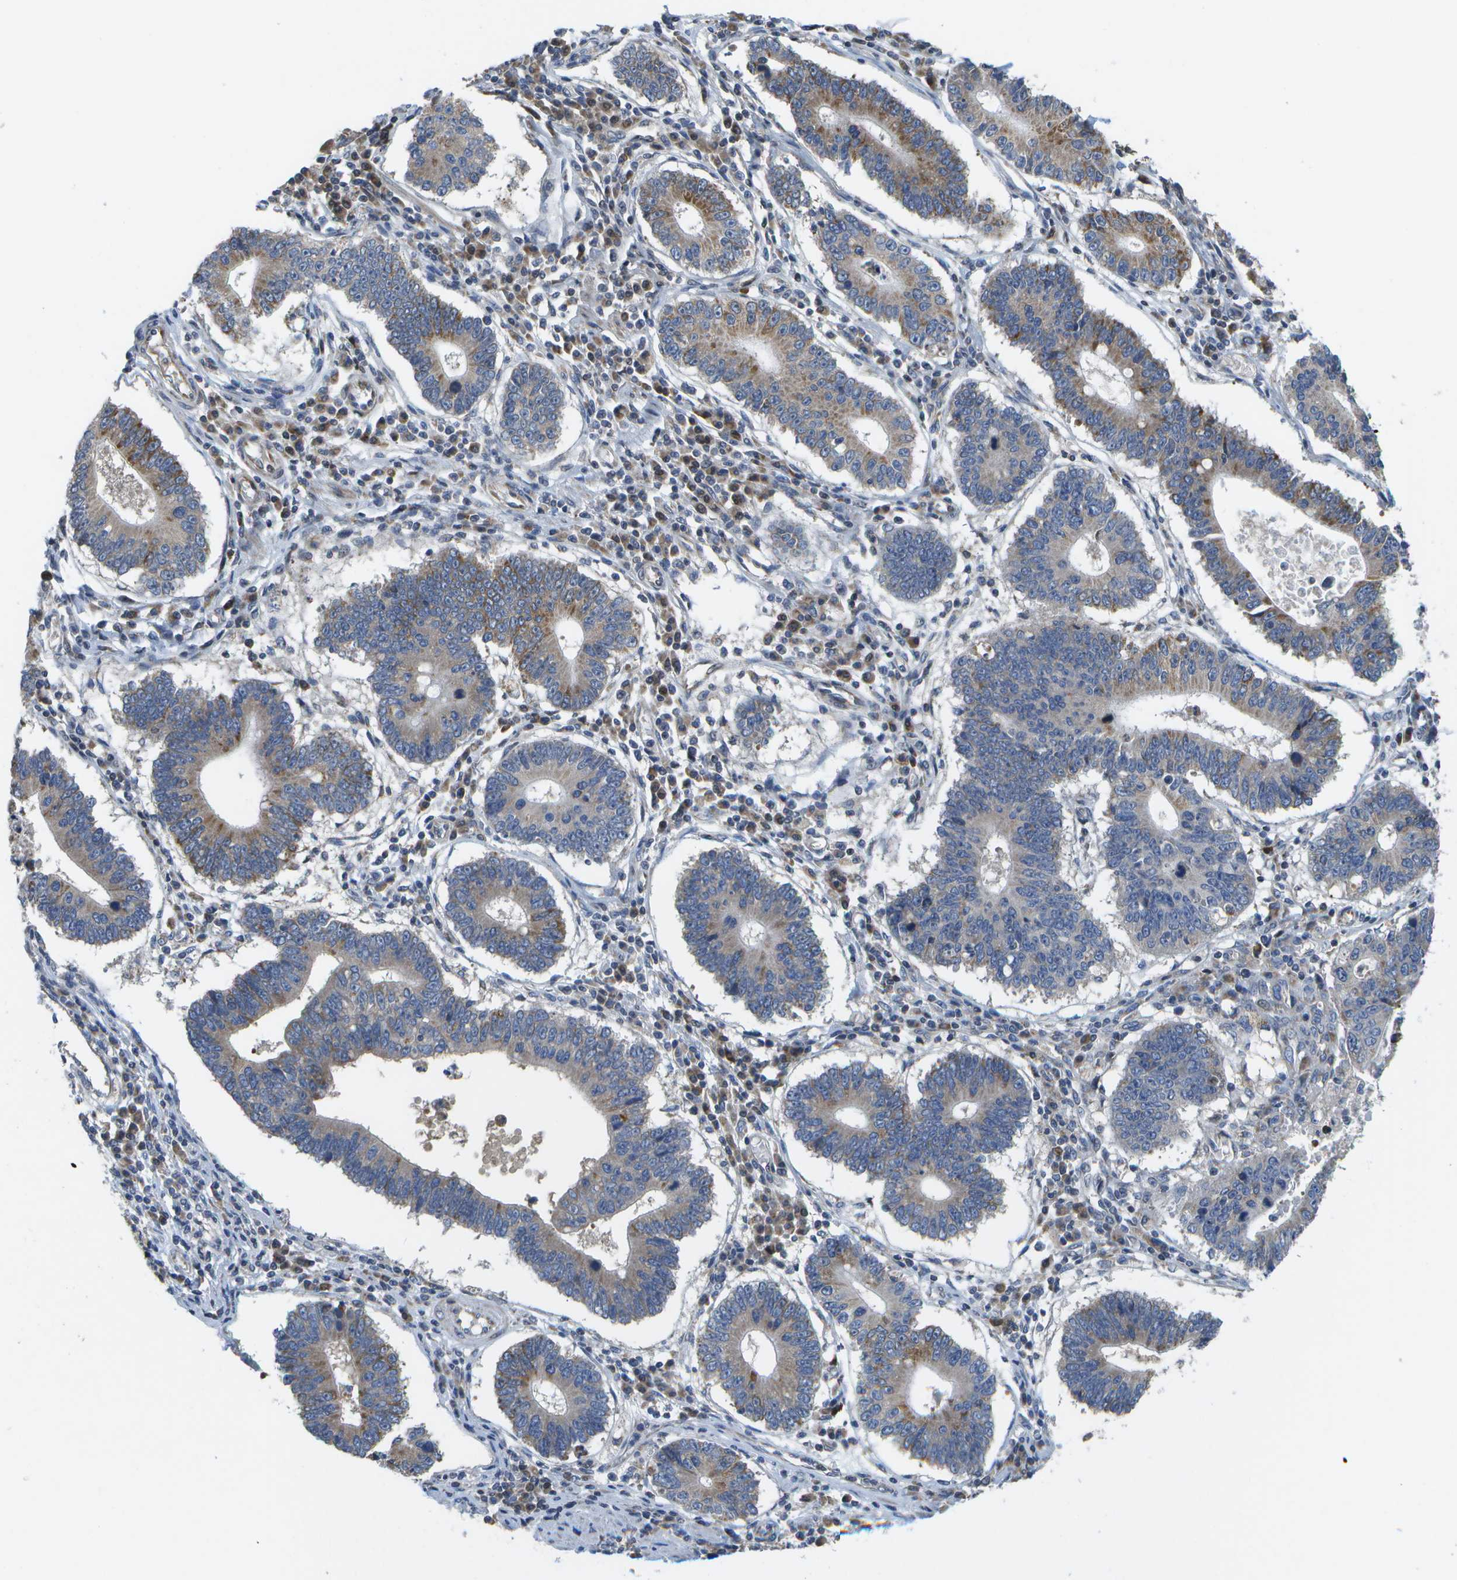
{"staining": {"intensity": "moderate", "quantity": "25%-75%", "location": "cytoplasmic/membranous"}, "tissue": "stomach cancer", "cell_type": "Tumor cells", "image_type": "cancer", "snomed": [{"axis": "morphology", "description": "Adenocarcinoma, NOS"}, {"axis": "topography", "description": "Stomach"}], "caption": "An image showing moderate cytoplasmic/membranous expression in approximately 25%-75% of tumor cells in stomach adenocarcinoma, as visualized by brown immunohistochemical staining.", "gene": "HADHA", "patient": {"sex": "male", "age": 59}}